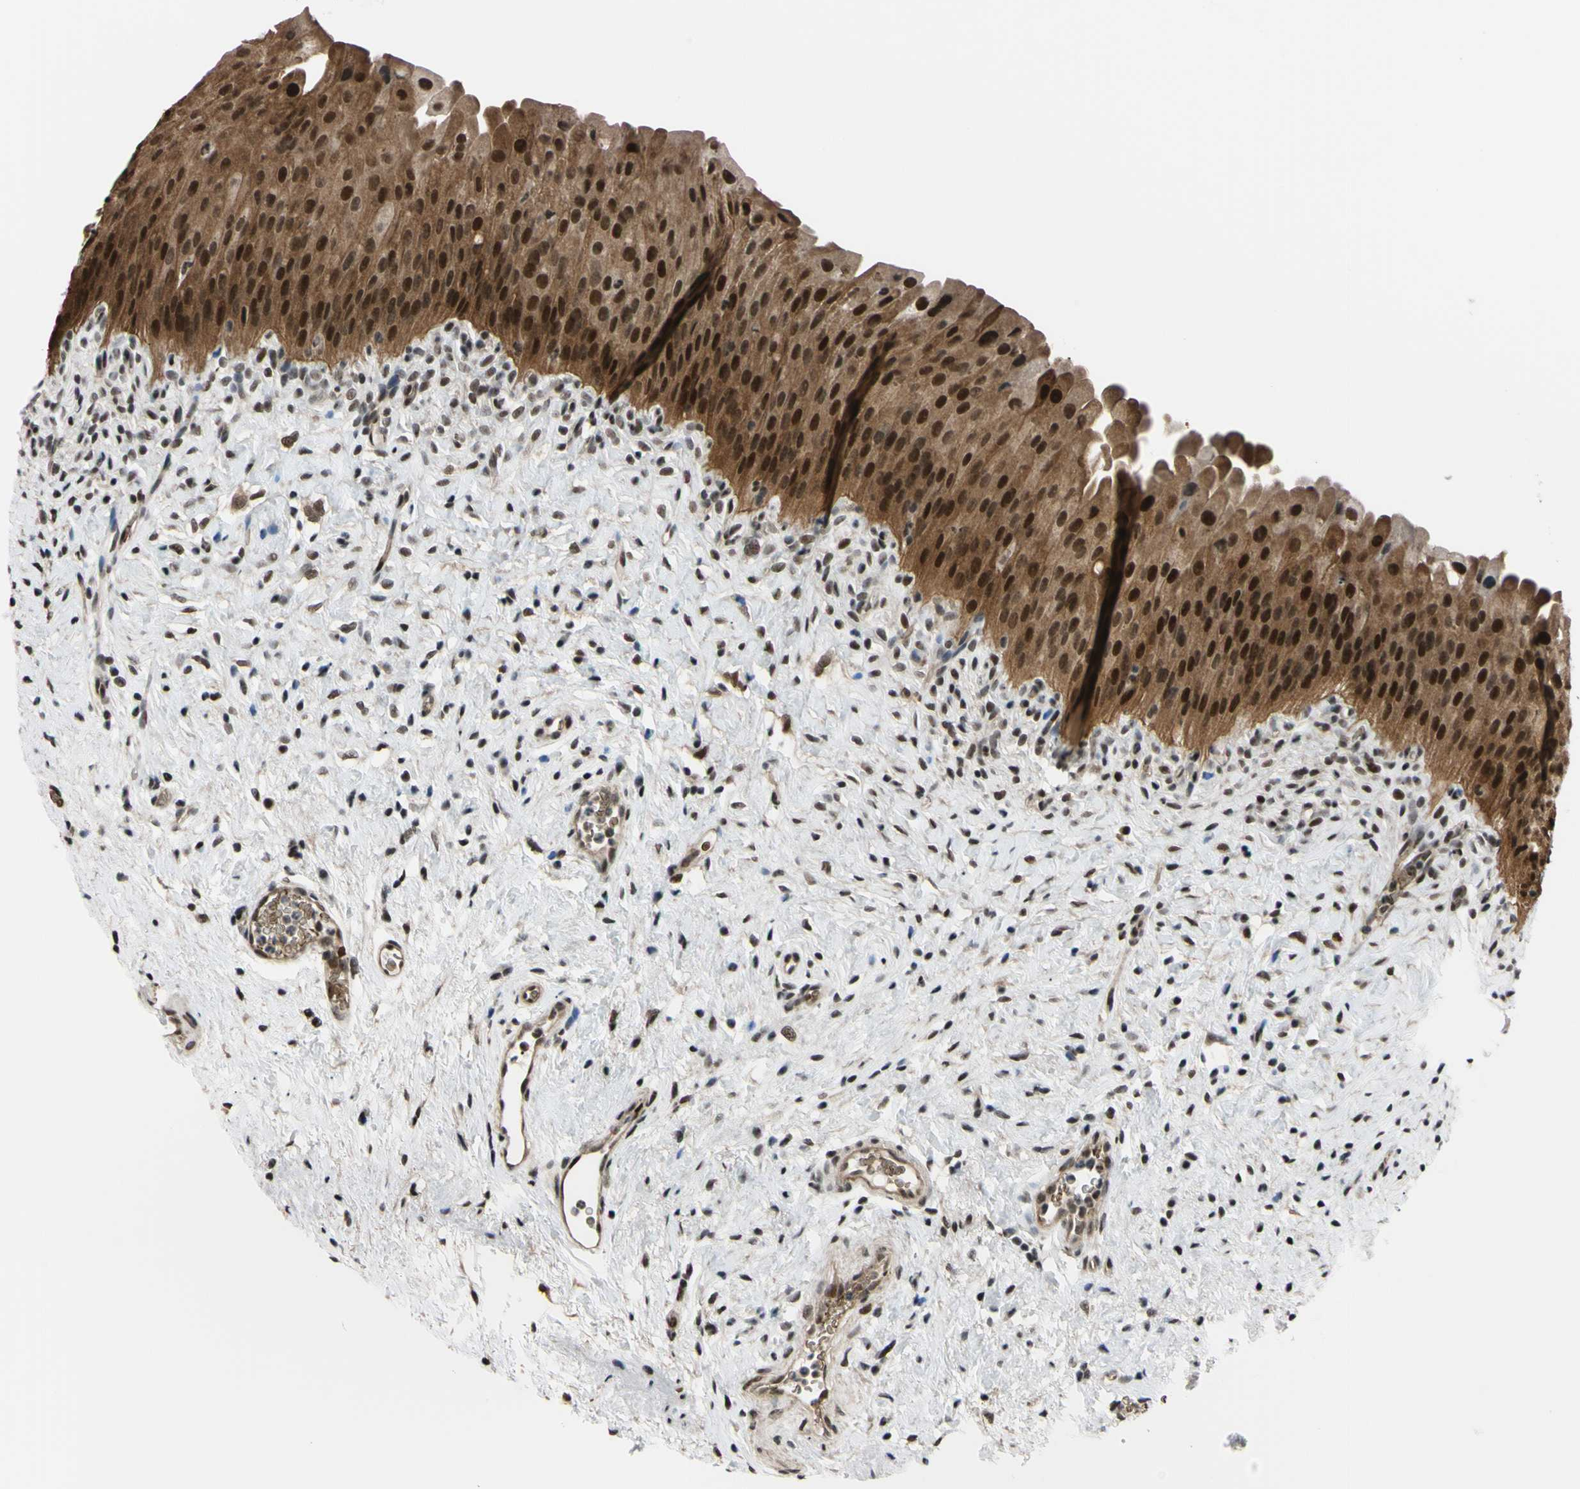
{"staining": {"intensity": "strong", "quantity": ">75%", "location": "cytoplasmic/membranous,nuclear"}, "tissue": "urinary bladder", "cell_type": "Urothelial cells", "image_type": "normal", "snomed": [{"axis": "morphology", "description": "Normal tissue, NOS"}, {"axis": "morphology", "description": "Urothelial carcinoma, High grade"}, {"axis": "topography", "description": "Urinary bladder"}], "caption": "This is a photomicrograph of immunohistochemistry staining of unremarkable urinary bladder, which shows strong positivity in the cytoplasmic/membranous,nuclear of urothelial cells.", "gene": "THAP12", "patient": {"sex": "male", "age": 46}}